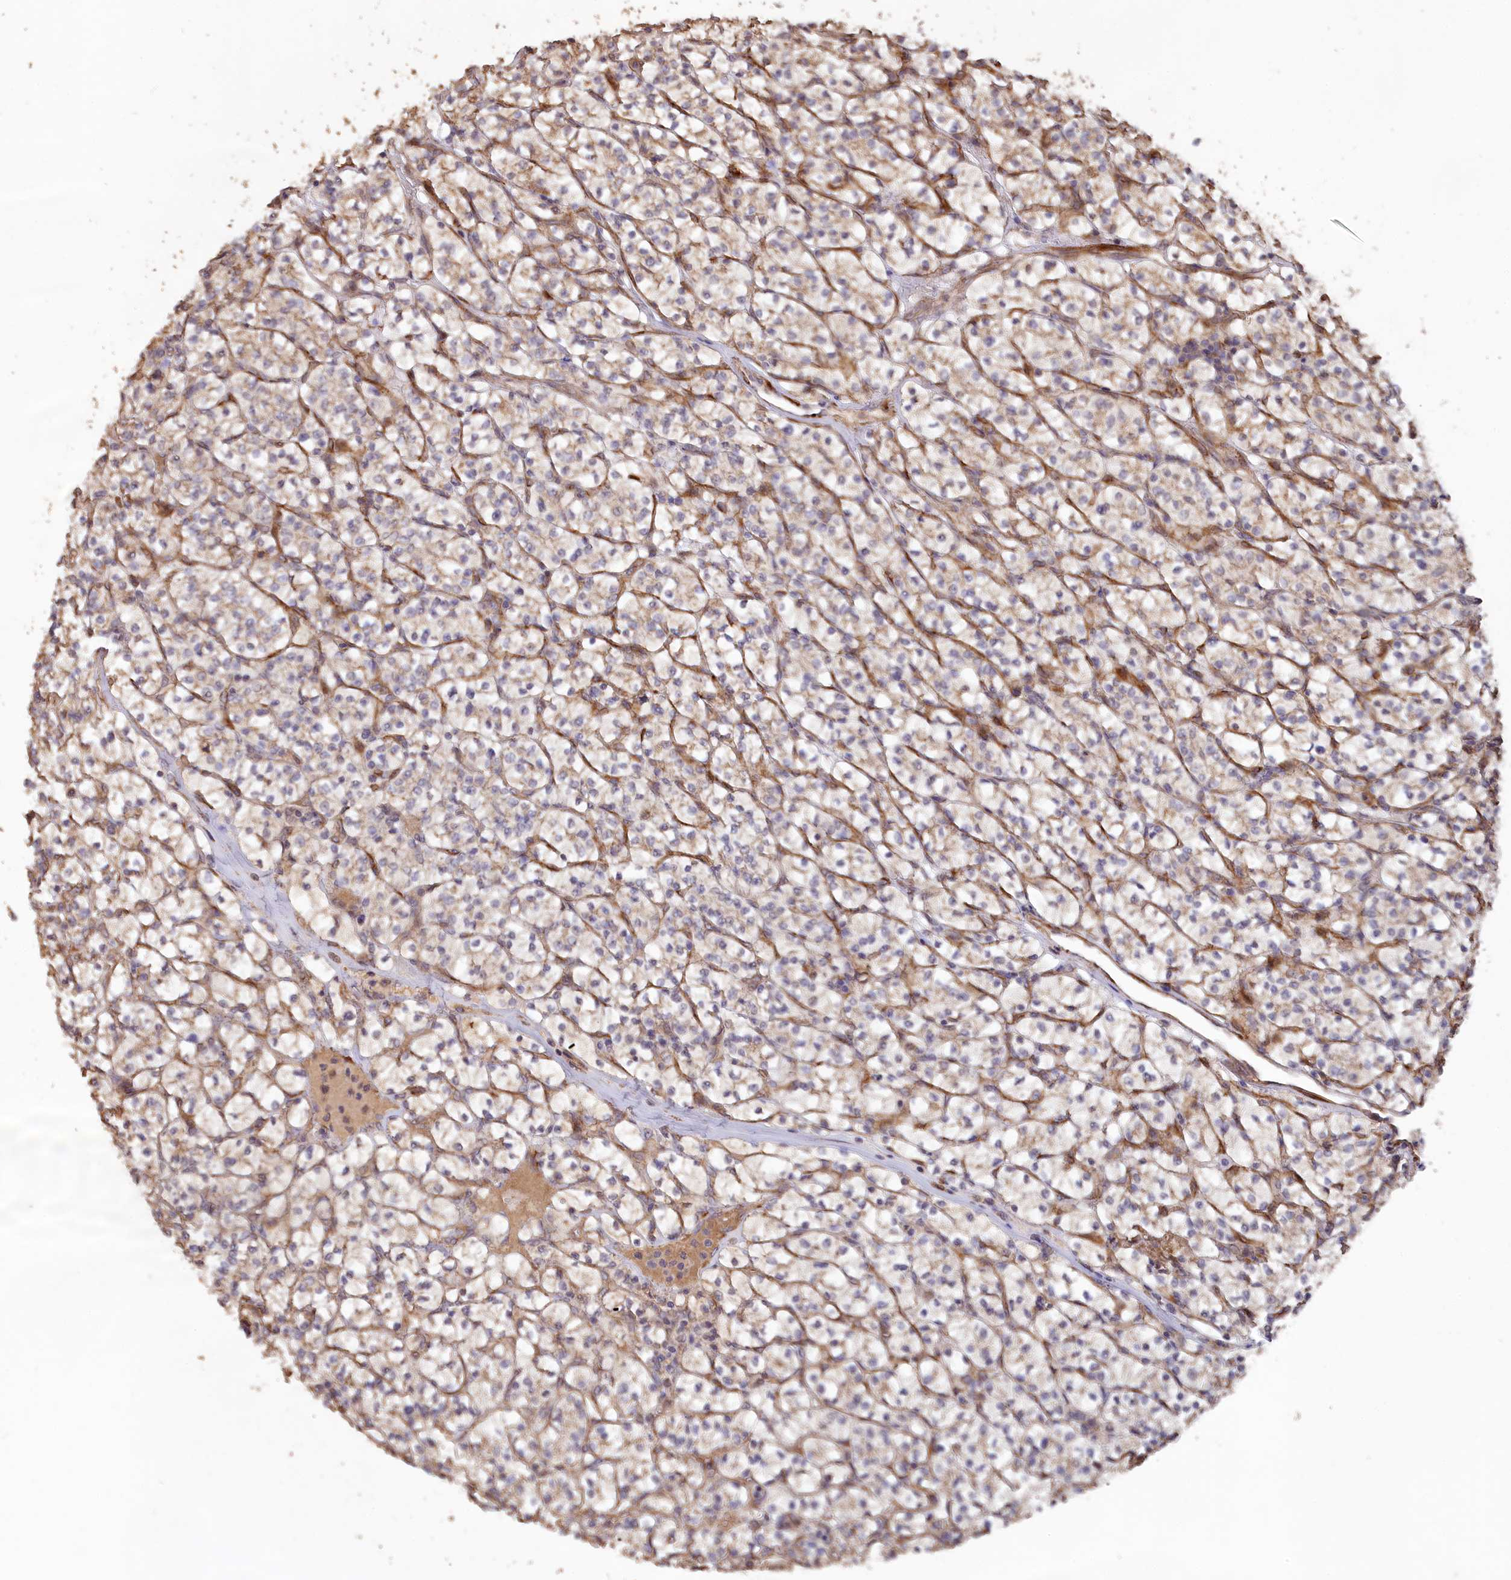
{"staining": {"intensity": "weak", "quantity": "<25%", "location": "cytoplasmic/membranous"}, "tissue": "renal cancer", "cell_type": "Tumor cells", "image_type": "cancer", "snomed": [{"axis": "morphology", "description": "Adenocarcinoma, NOS"}, {"axis": "topography", "description": "Kidney"}], "caption": "Immunohistochemistry of renal adenocarcinoma displays no positivity in tumor cells. (Brightfield microscopy of DAB immunohistochemistry at high magnification).", "gene": "LAYN", "patient": {"sex": "female", "age": 64}}